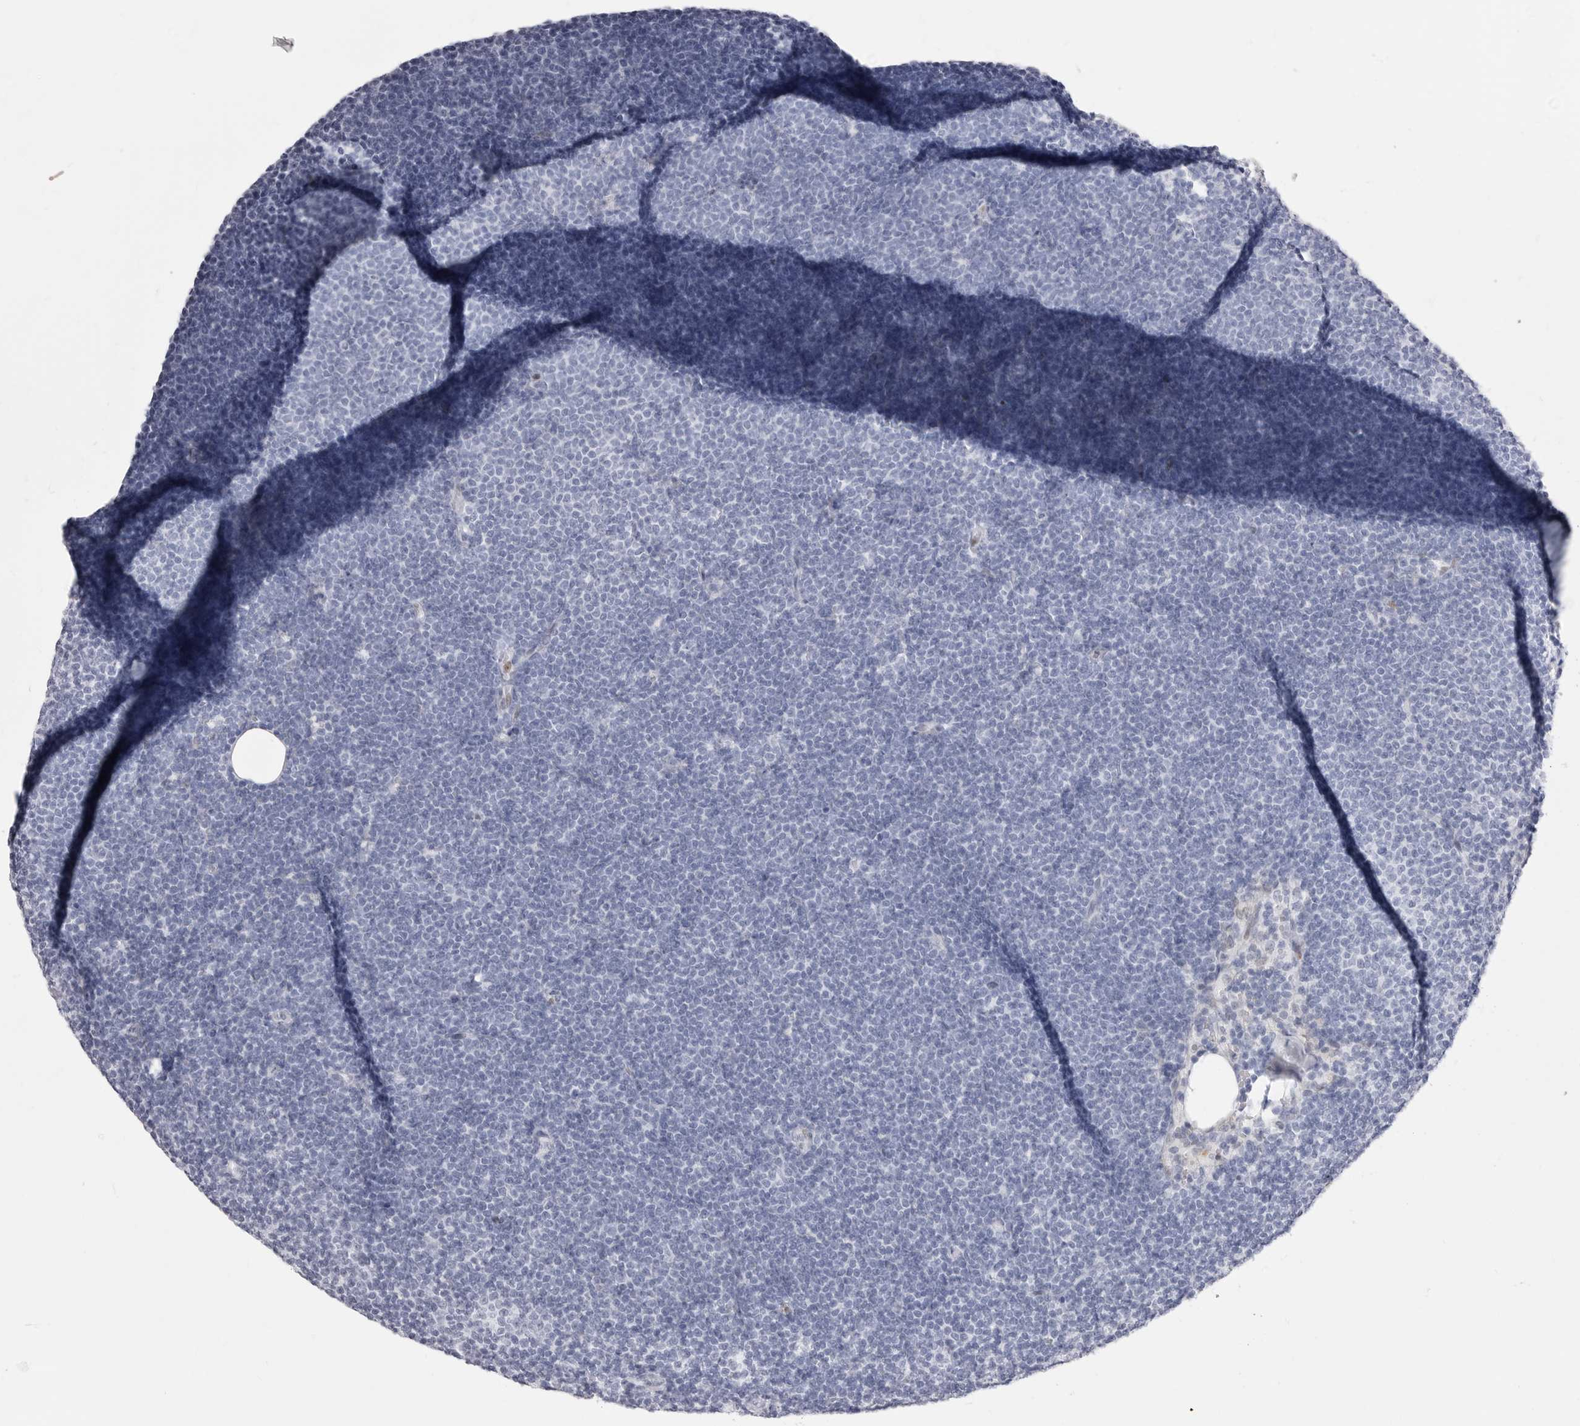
{"staining": {"intensity": "negative", "quantity": "none", "location": "none"}, "tissue": "lymphoma", "cell_type": "Tumor cells", "image_type": "cancer", "snomed": [{"axis": "morphology", "description": "Malignant lymphoma, non-Hodgkin's type, Low grade"}, {"axis": "topography", "description": "Lymph node"}], "caption": "Immunohistochemistry (IHC) of human malignant lymphoma, non-Hodgkin's type (low-grade) exhibits no positivity in tumor cells.", "gene": "TSSK1B", "patient": {"sex": "female", "age": 53}}